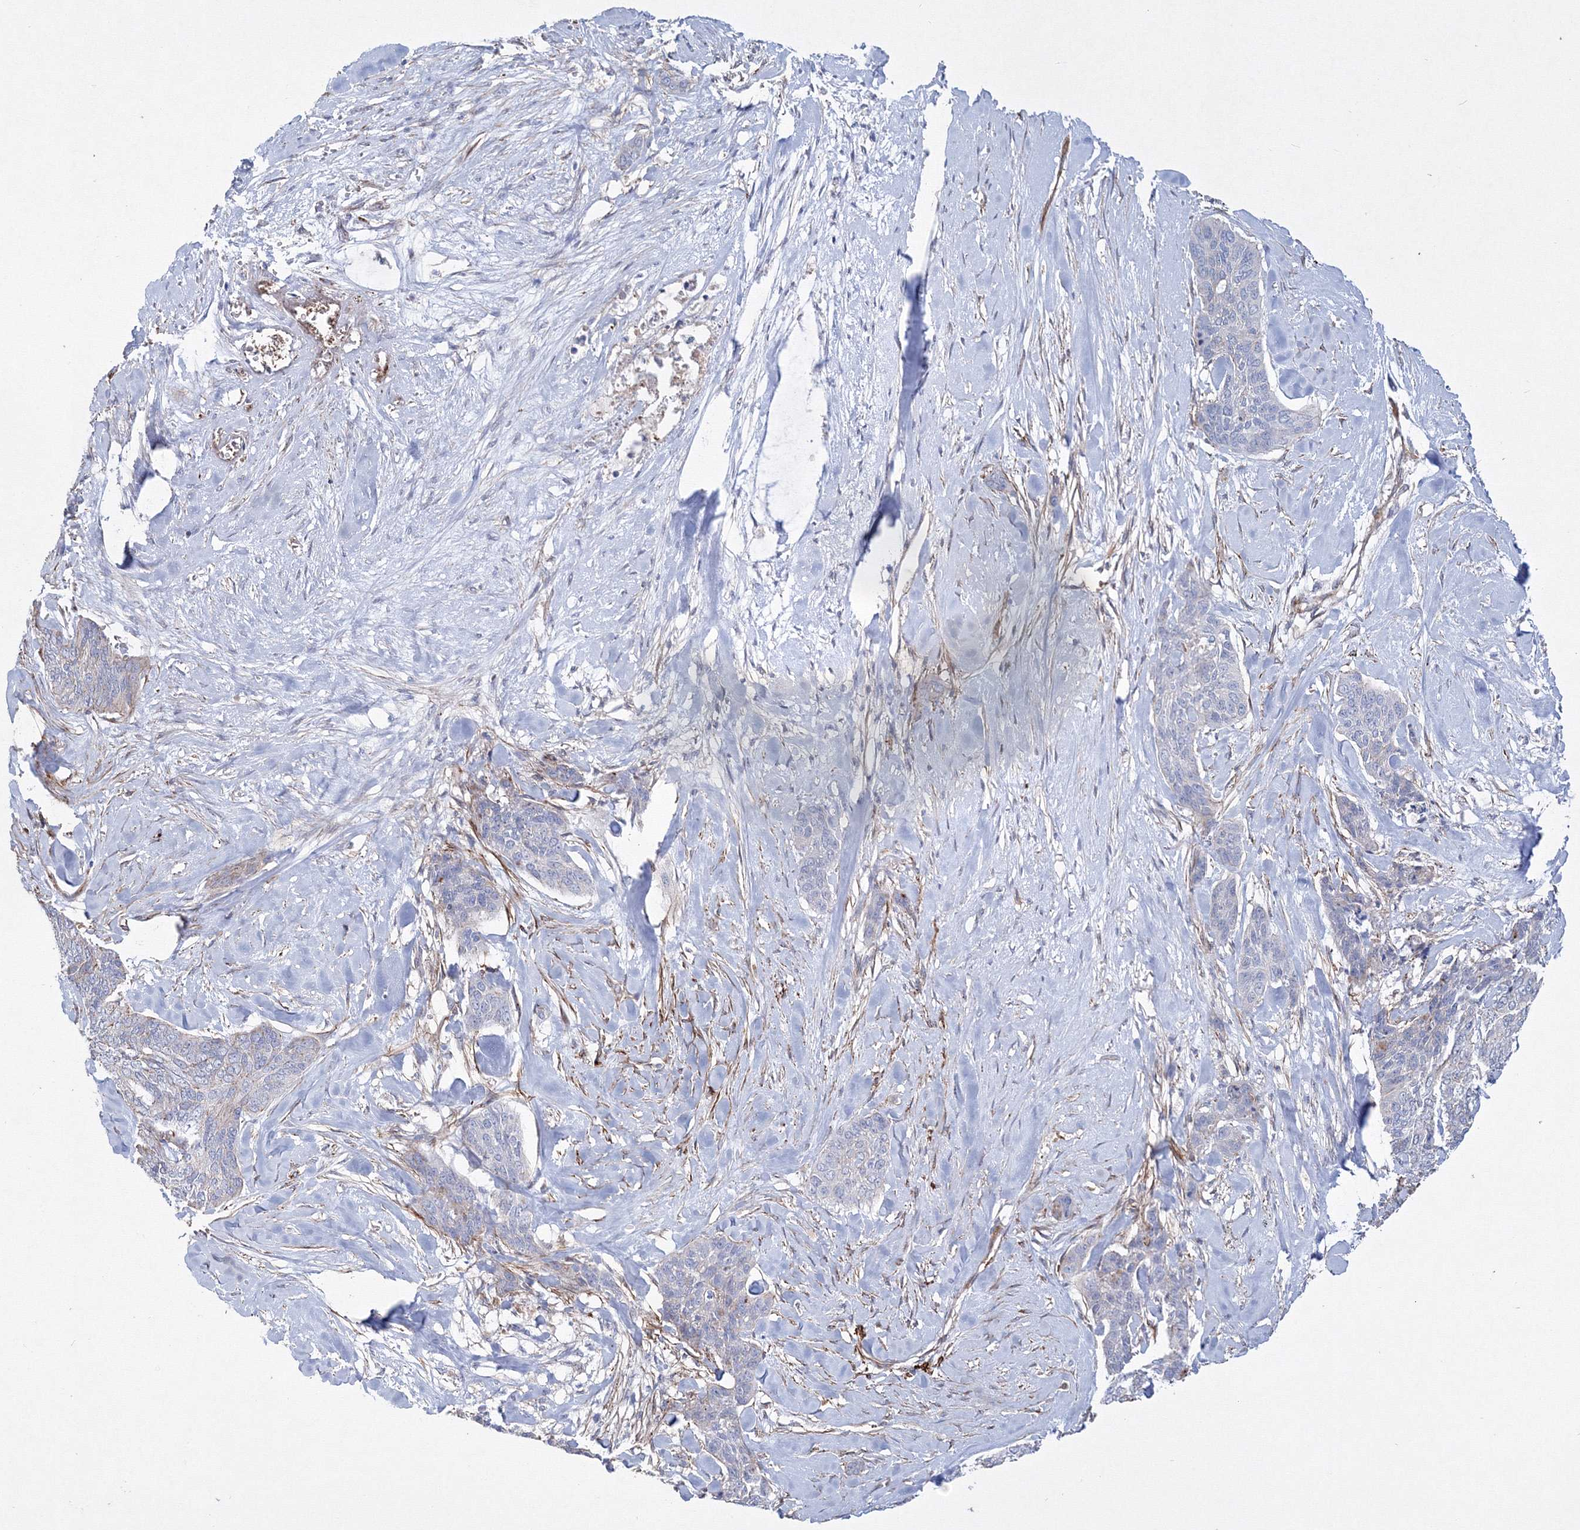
{"staining": {"intensity": "negative", "quantity": "none", "location": "none"}, "tissue": "skin cancer", "cell_type": "Tumor cells", "image_type": "cancer", "snomed": [{"axis": "morphology", "description": "Basal cell carcinoma"}, {"axis": "topography", "description": "Skin"}], "caption": "This is an IHC histopathology image of skin cancer. There is no staining in tumor cells.", "gene": "GPR82", "patient": {"sex": "female", "age": 64}}